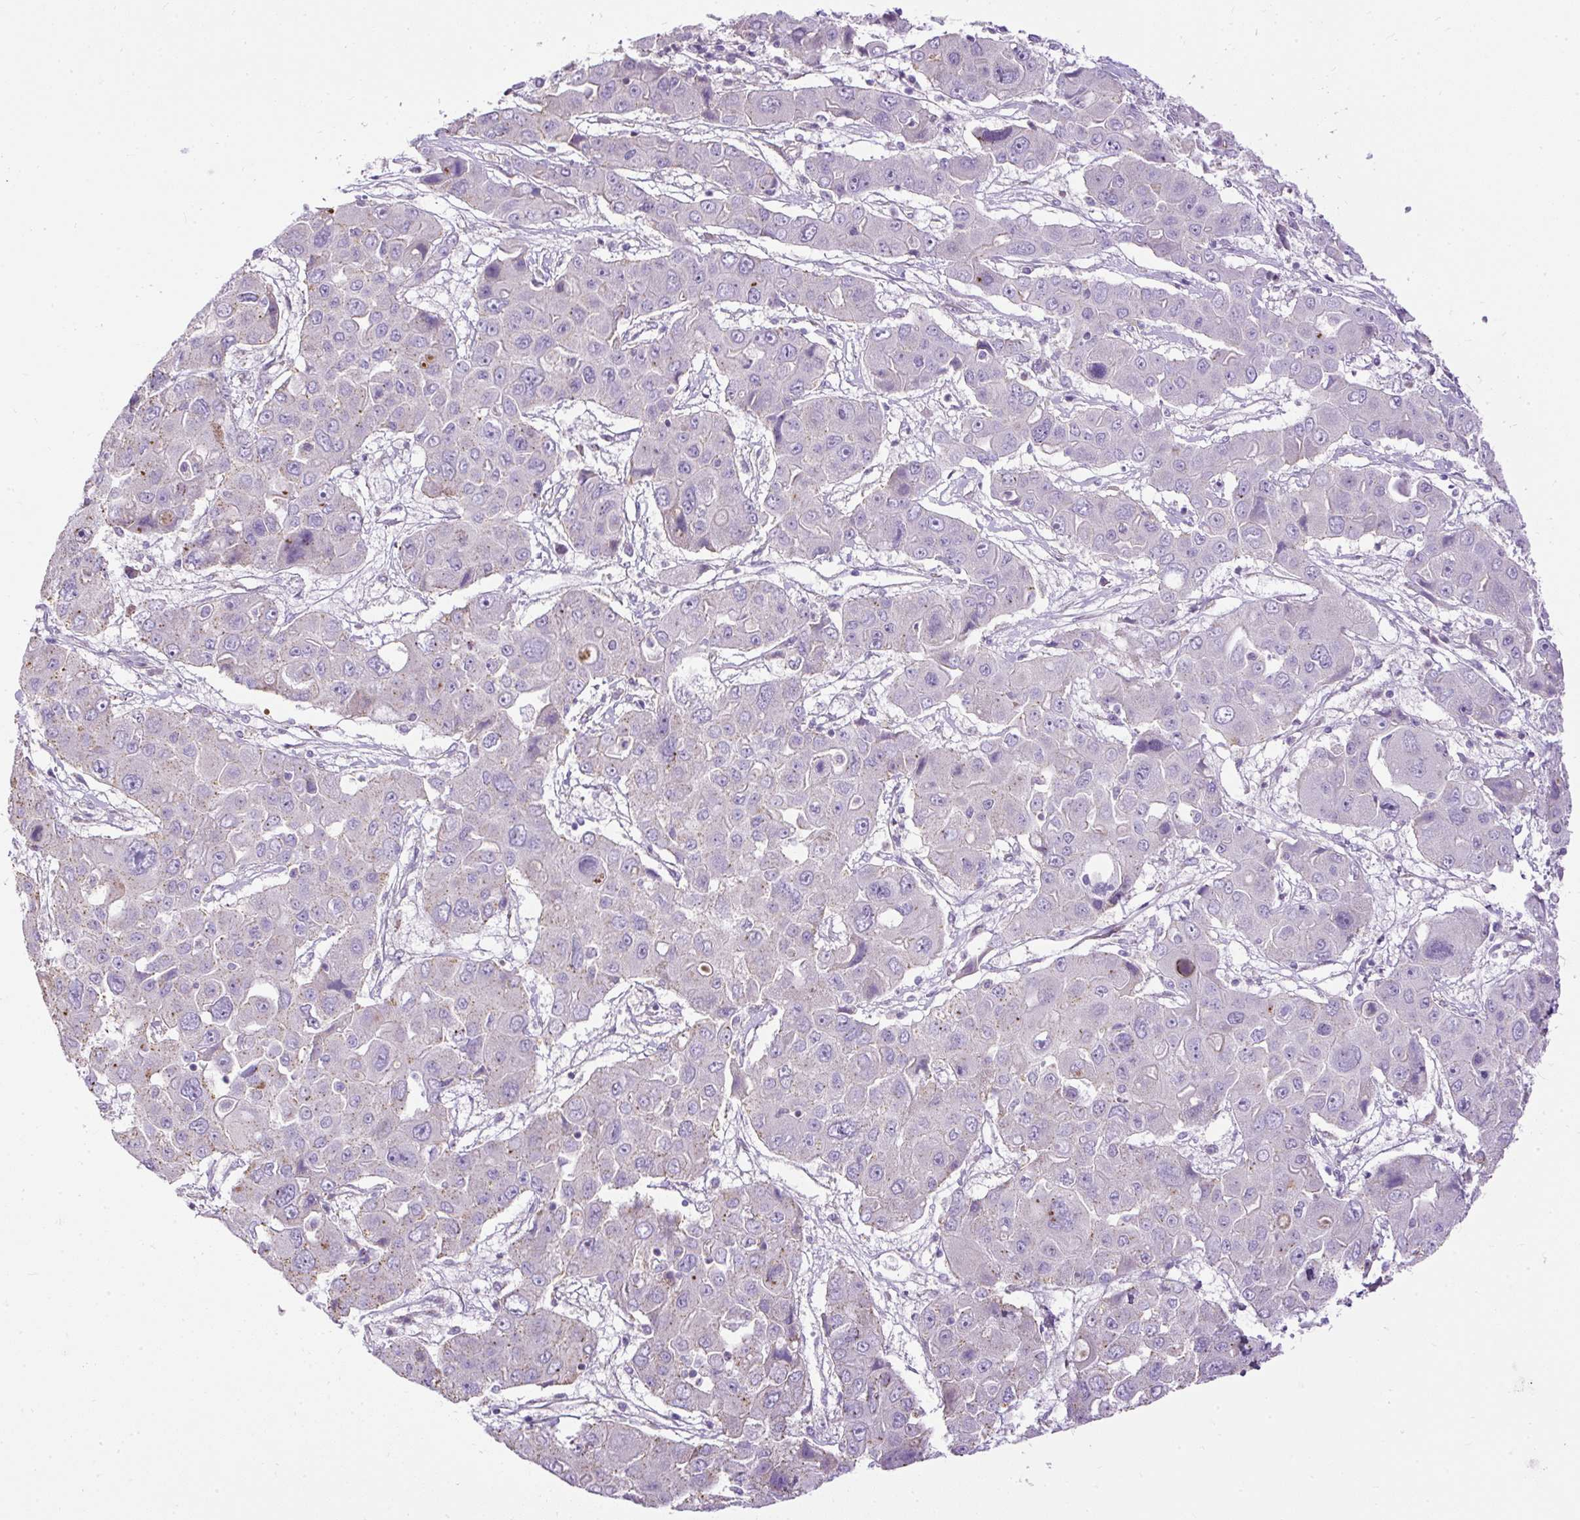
{"staining": {"intensity": "negative", "quantity": "none", "location": "none"}, "tissue": "liver cancer", "cell_type": "Tumor cells", "image_type": "cancer", "snomed": [{"axis": "morphology", "description": "Cholangiocarcinoma"}, {"axis": "topography", "description": "Liver"}], "caption": "IHC of human liver cholangiocarcinoma reveals no staining in tumor cells.", "gene": "CFAP47", "patient": {"sex": "male", "age": 67}}